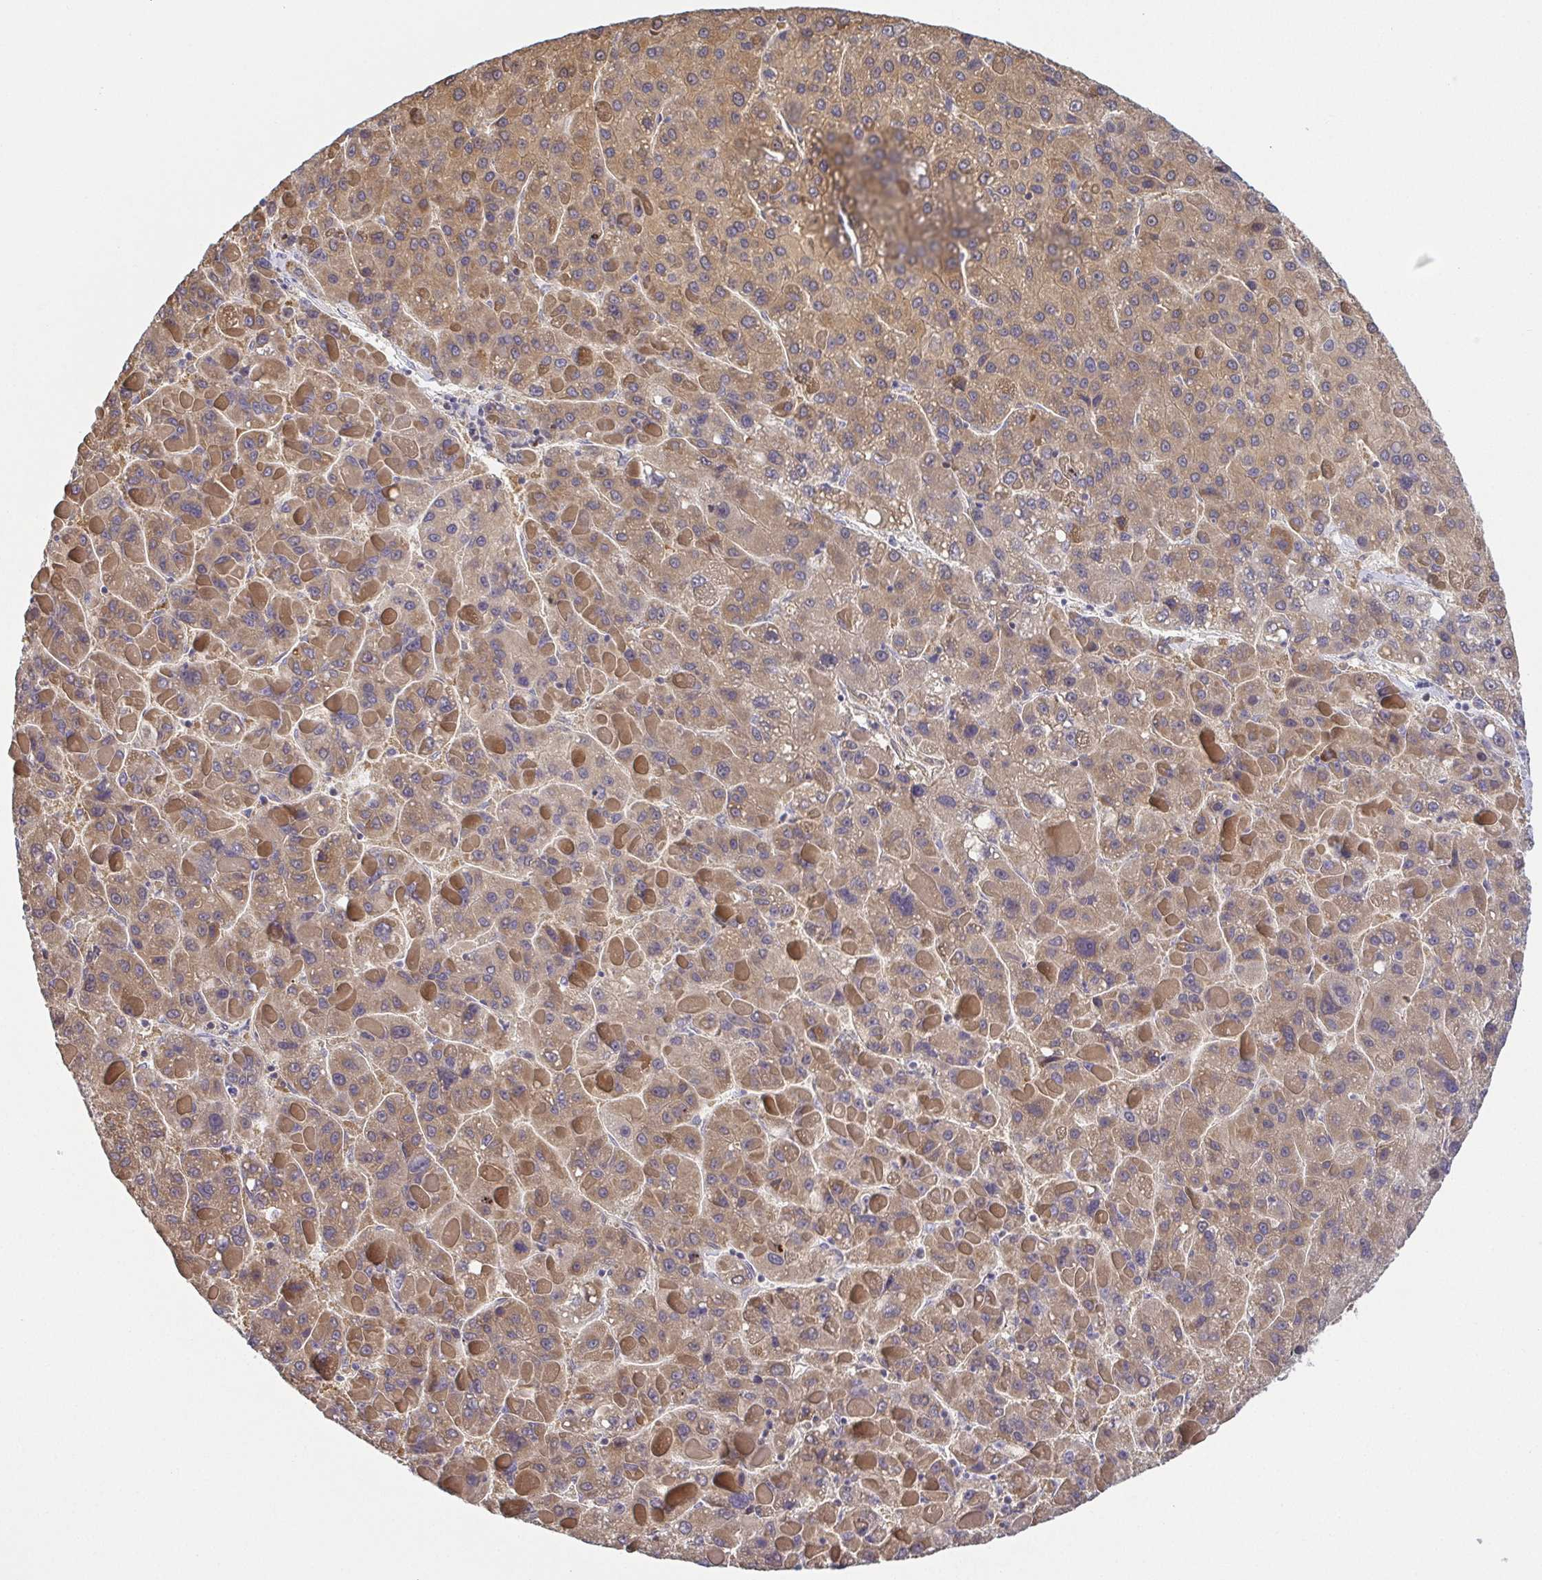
{"staining": {"intensity": "moderate", "quantity": ">75%", "location": "cytoplasmic/membranous"}, "tissue": "liver cancer", "cell_type": "Tumor cells", "image_type": "cancer", "snomed": [{"axis": "morphology", "description": "Carcinoma, Hepatocellular, NOS"}, {"axis": "topography", "description": "Liver"}], "caption": "Hepatocellular carcinoma (liver) was stained to show a protein in brown. There is medium levels of moderate cytoplasmic/membranous staining in about >75% of tumor cells. (DAB IHC with brightfield microscopy, high magnification).", "gene": "BCL2L1", "patient": {"sex": "female", "age": 82}}